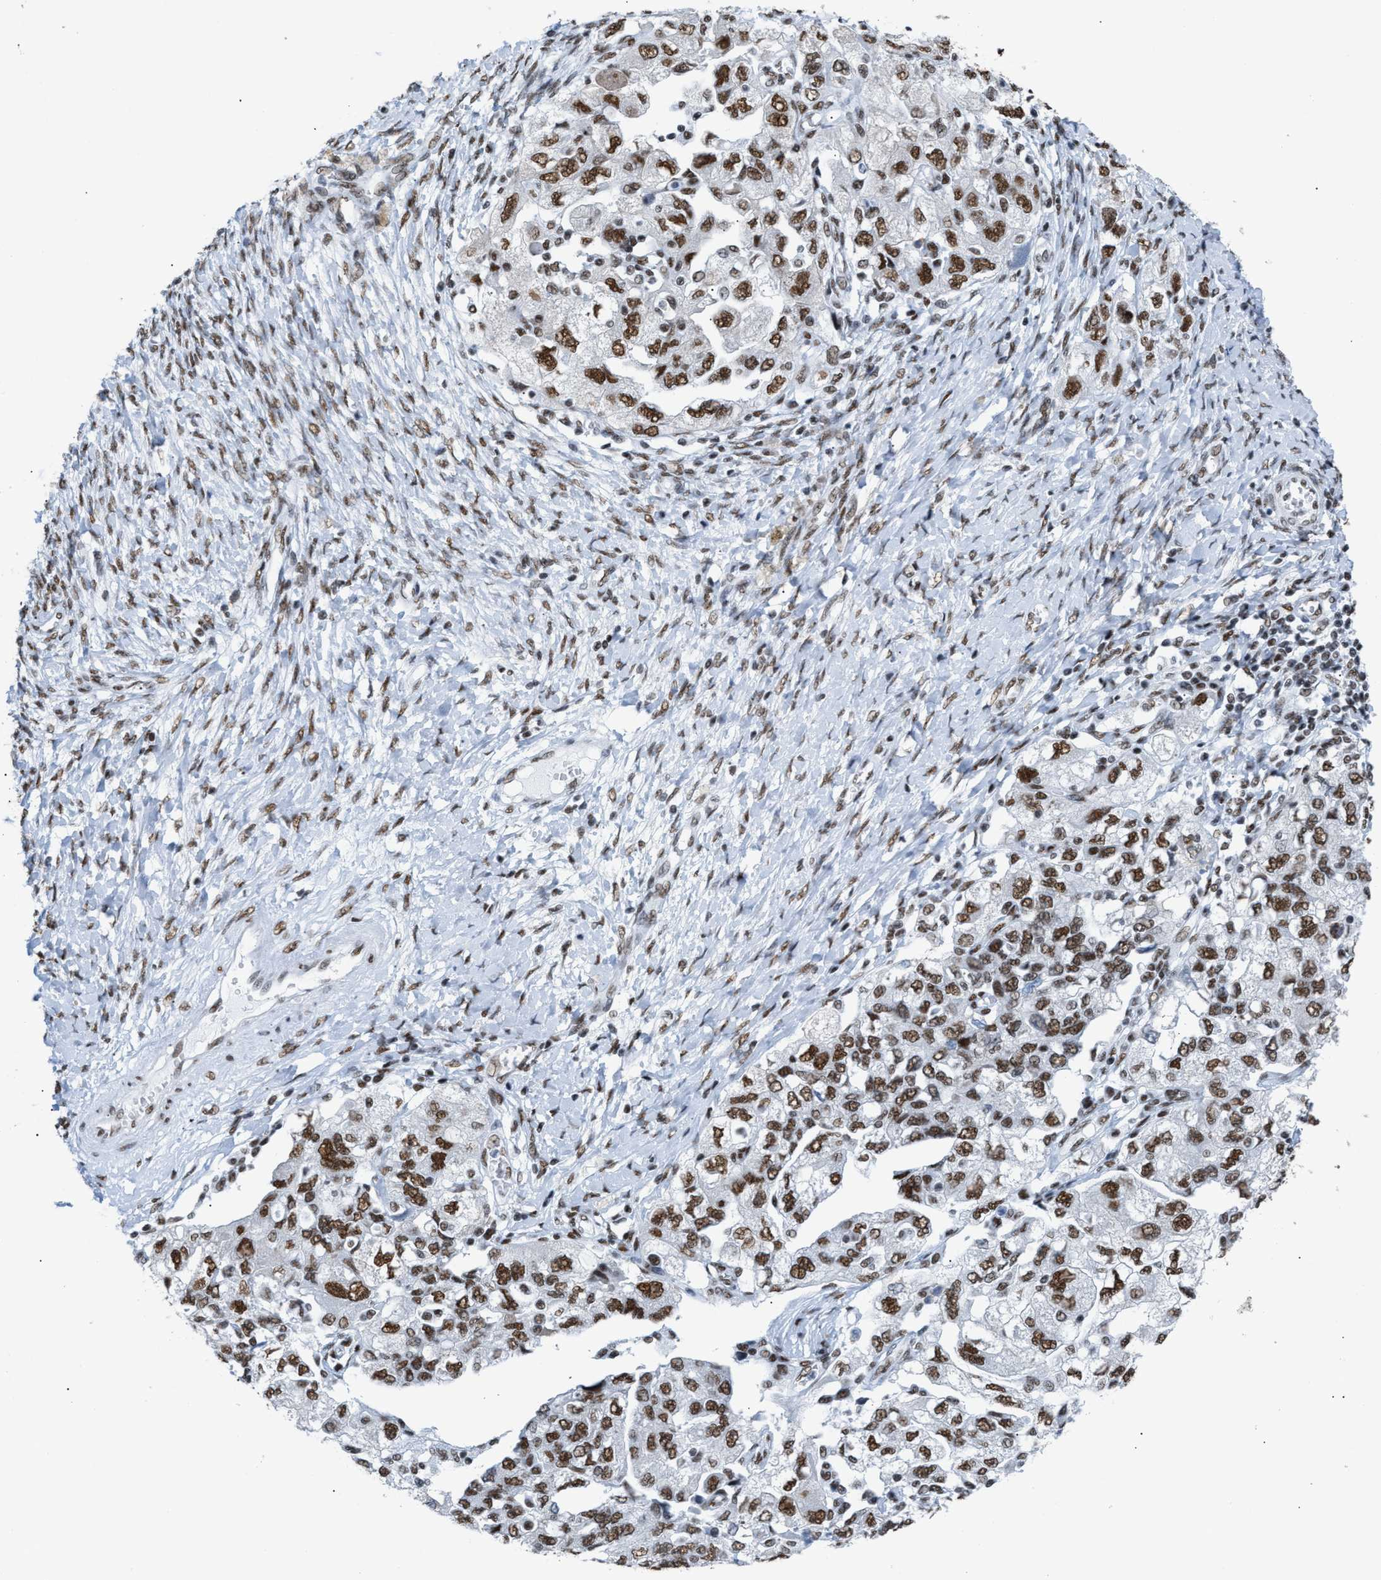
{"staining": {"intensity": "moderate", "quantity": ">75%", "location": "nuclear"}, "tissue": "ovarian cancer", "cell_type": "Tumor cells", "image_type": "cancer", "snomed": [{"axis": "morphology", "description": "Carcinoma, NOS"}, {"axis": "morphology", "description": "Cystadenocarcinoma, serous, NOS"}, {"axis": "topography", "description": "Ovary"}], "caption": "Ovarian serous cystadenocarcinoma stained for a protein (brown) demonstrates moderate nuclear positive positivity in about >75% of tumor cells.", "gene": "CCAR2", "patient": {"sex": "female", "age": 69}}